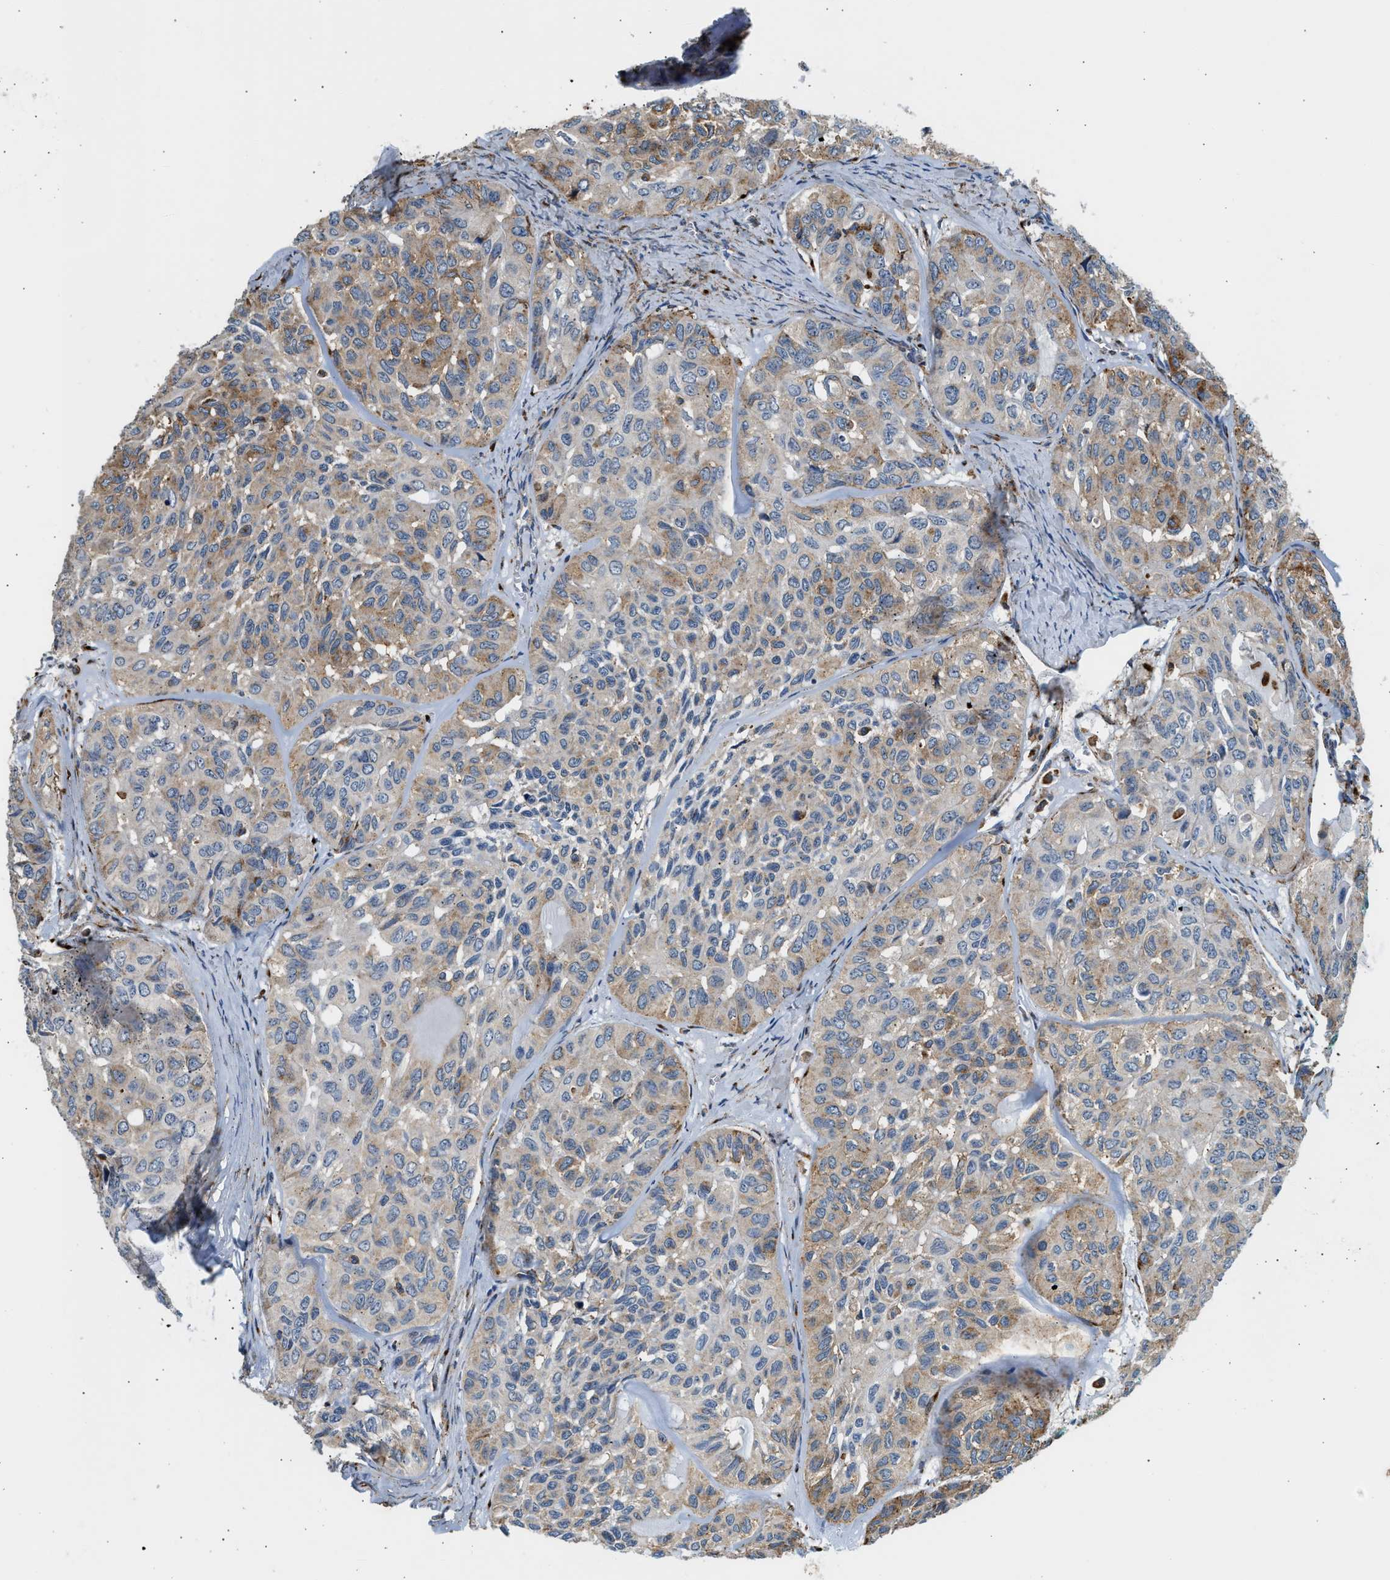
{"staining": {"intensity": "moderate", "quantity": "25%-75%", "location": "cytoplasmic/membranous"}, "tissue": "head and neck cancer", "cell_type": "Tumor cells", "image_type": "cancer", "snomed": [{"axis": "morphology", "description": "Adenocarcinoma, NOS"}, {"axis": "topography", "description": "Salivary gland, NOS"}, {"axis": "topography", "description": "Head-Neck"}], "caption": "This is a micrograph of immunohistochemistry (IHC) staining of adenocarcinoma (head and neck), which shows moderate positivity in the cytoplasmic/membranous of tumor cells.", "gene": "LRP1", "patient": {"sex": "female", "age": 76}}